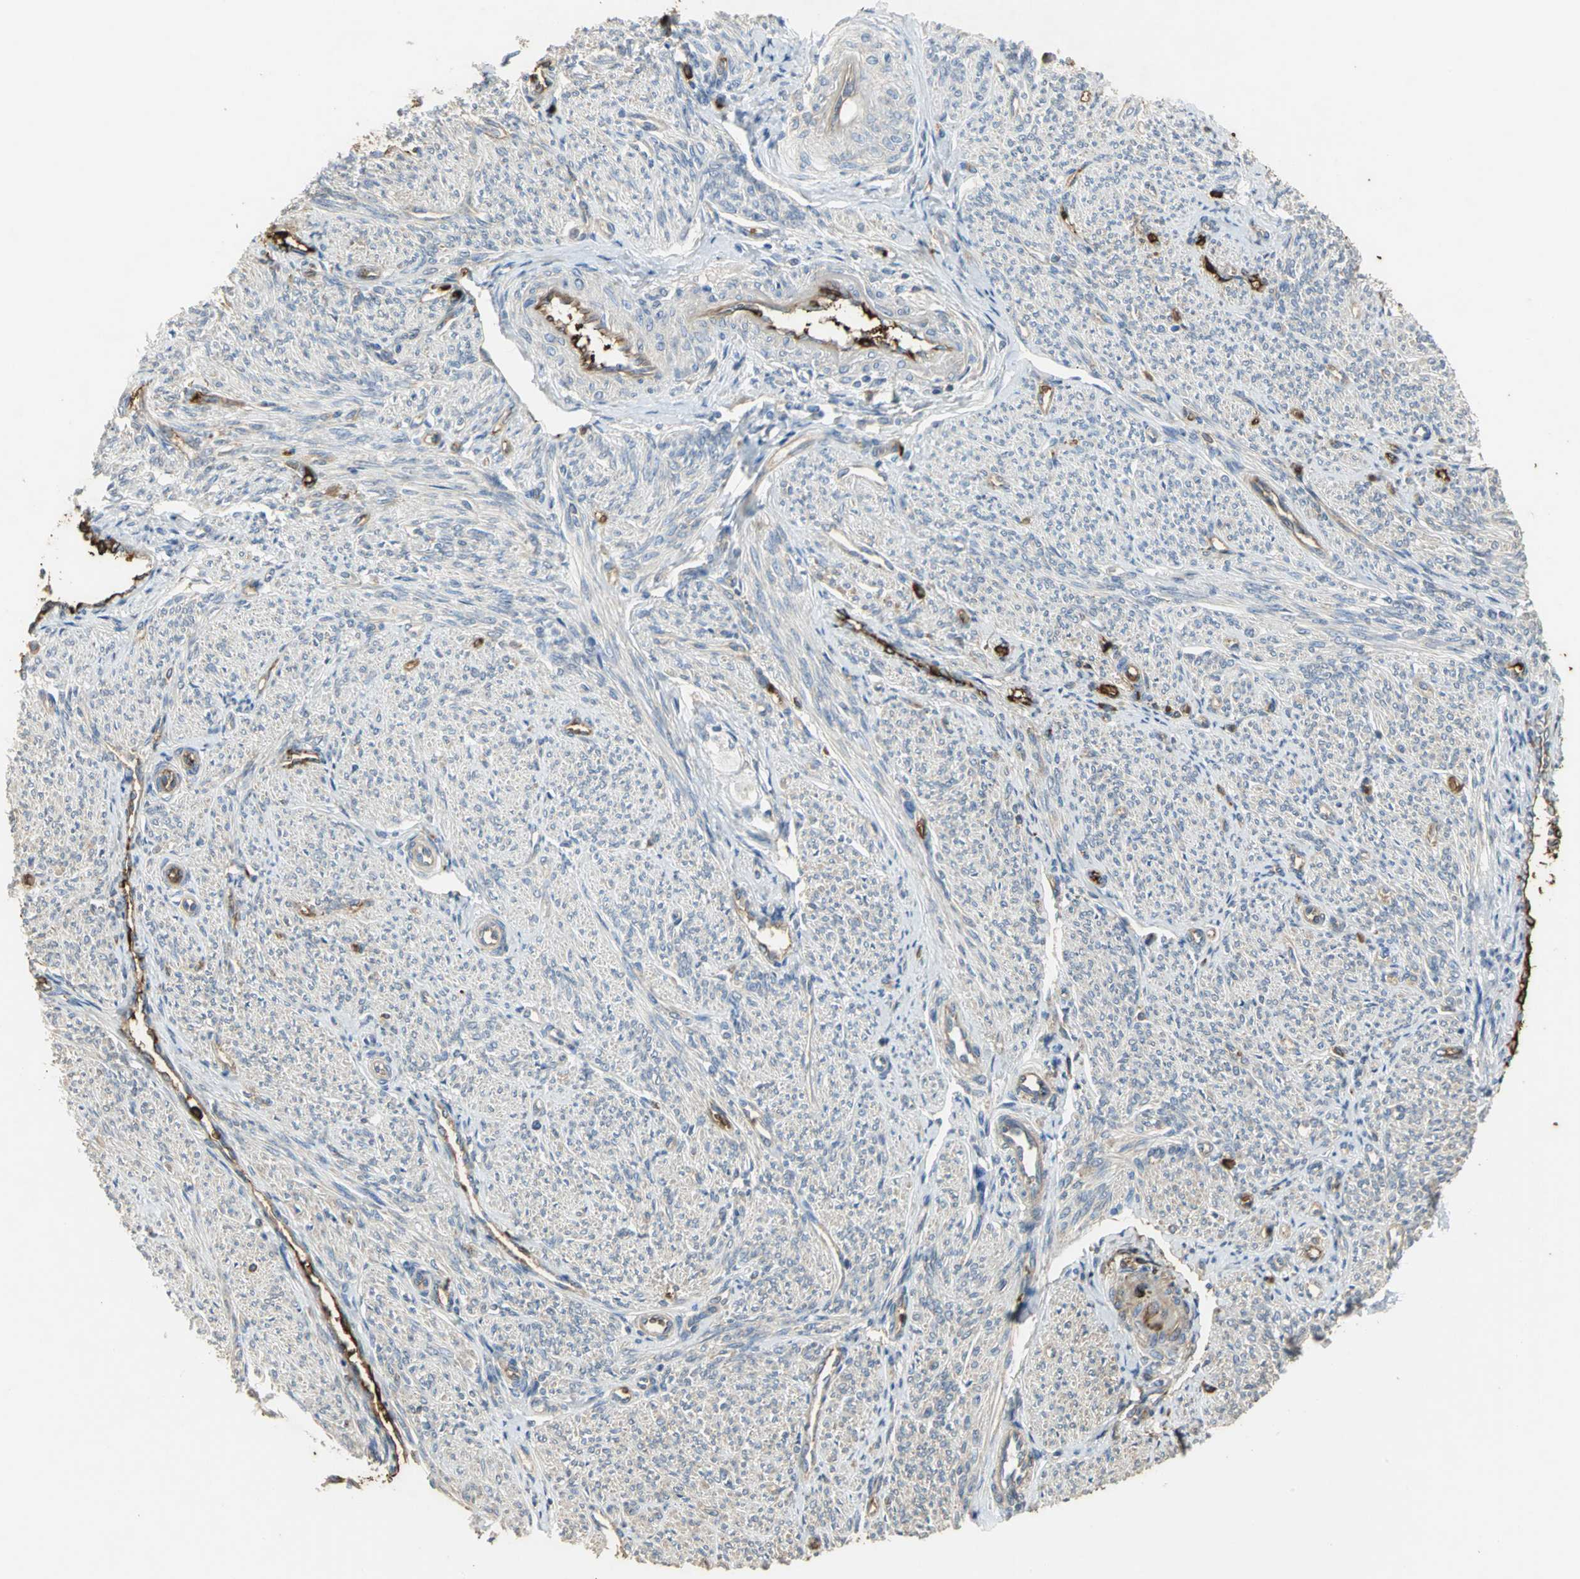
{"staining": {"intensity": "weak", "quantity": "25%-75%", "location": "cytoplasmic/membranous"}, "tissue": "smooth muscle", "cell_type": "Smooth muscle cells", "image_type": "normal", "snomed": [{"axis": "morphology", "description": "Normal tissue, NOS"}, {"axis": "topography", "description": "Smooth muscle"}], "caption": "Immunohistochemistry (IHC) histopathology image of unremarkable smooth muscle: human smooth muscle stained using immunohistochemistry (IHC) exhibits low levels of weak protein expression localized specifically in the cytoplasmic/membranous of smooth muscle cells, appearing as a cytoplasmic/membranous brown color.", "gene": "TREM1", "patient": {"sex": "female", "age": 65}}